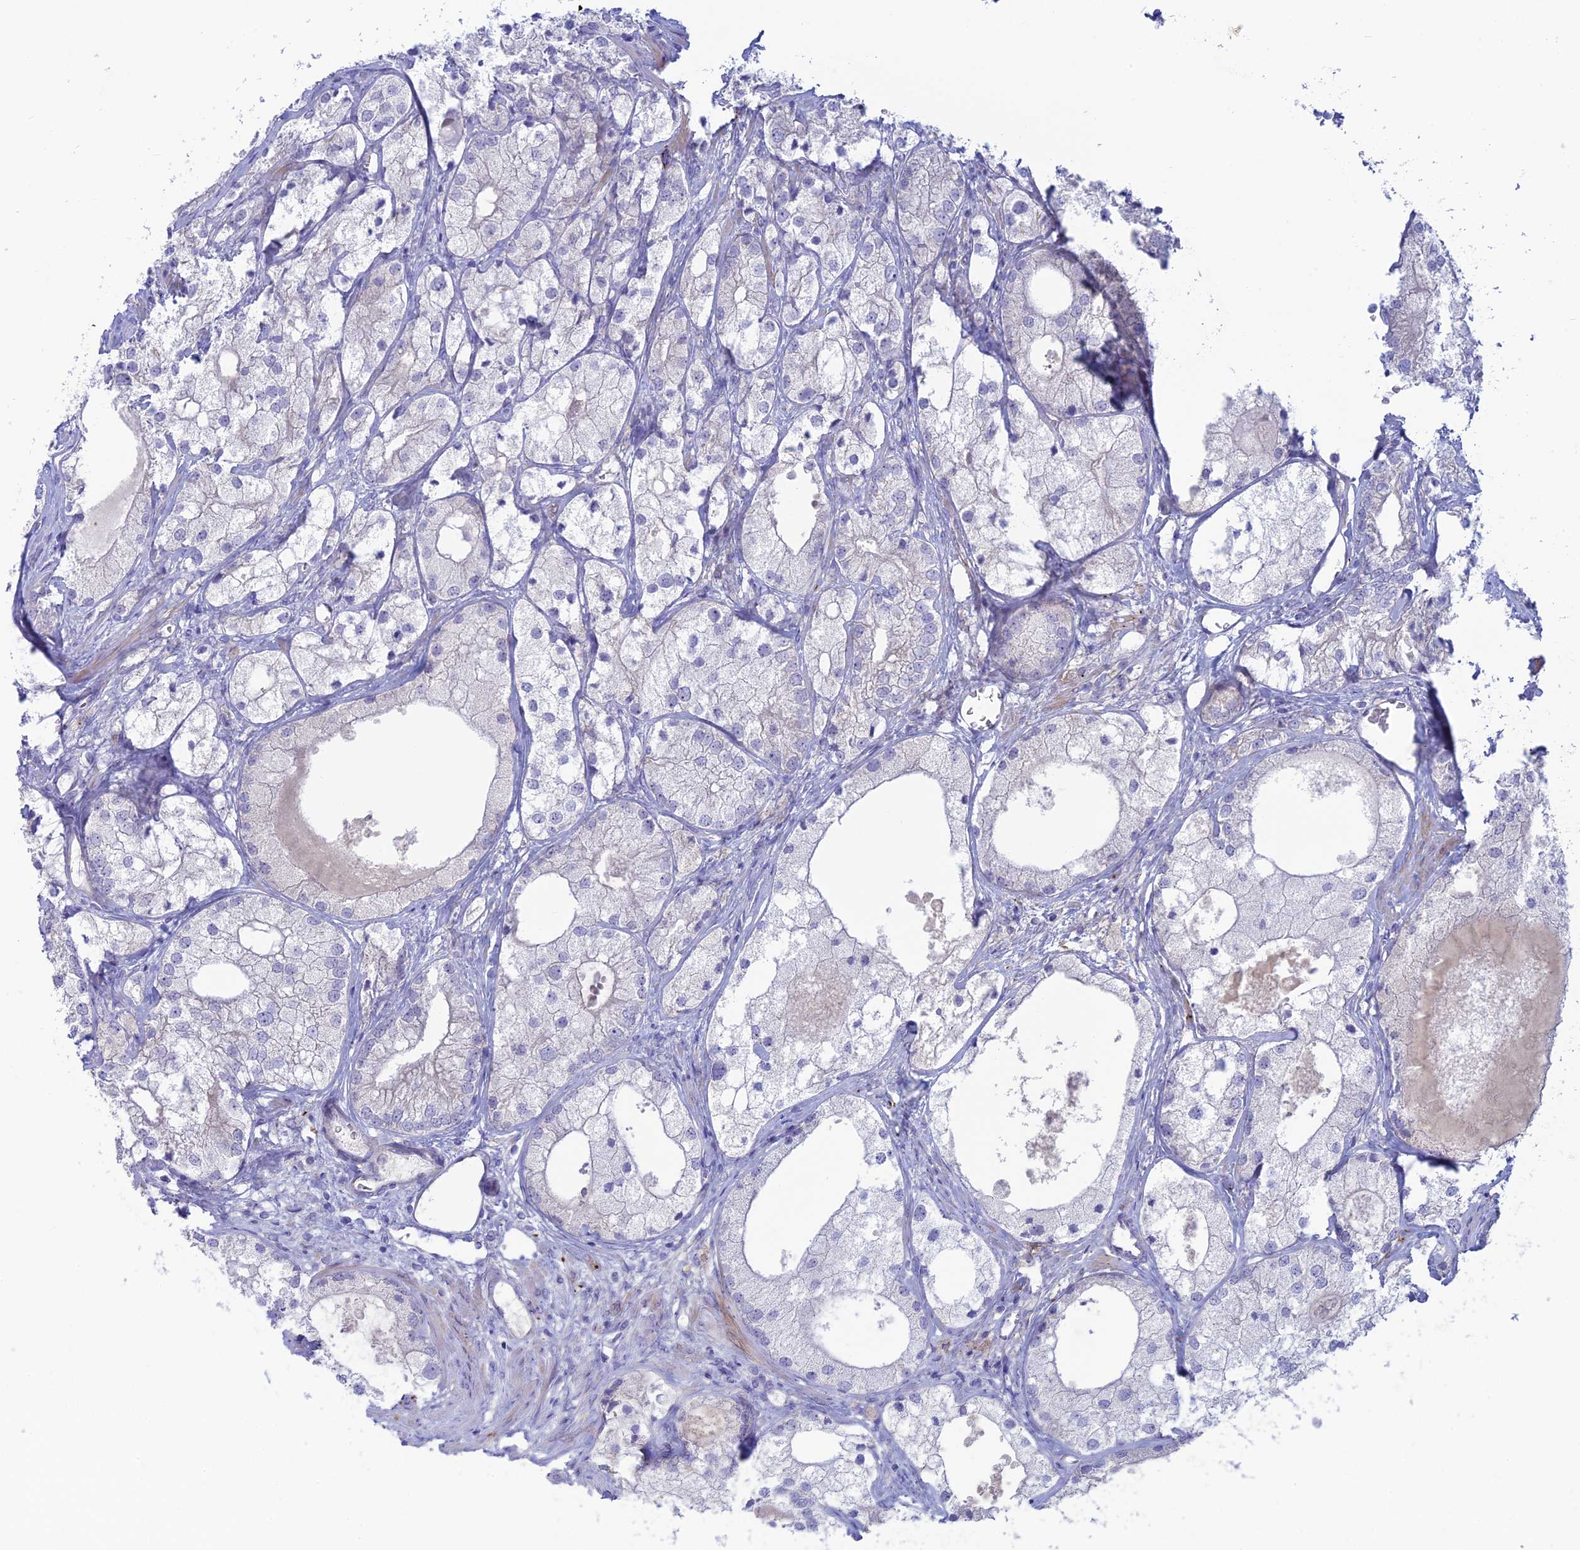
{"staining": {"intensity": "negative", "quantity": "none", "location": "none"}, "tissue": "prostate cancer", "cell_type": "Tumor cells", "image_type": "cancer", "snomed": [{"axis": "morphology", "description": "Adenocarcinoma, Low grade"}, {"axis": "topography", "description": "Prostate"}], "caption": "Prostate low-grade adenocarcinoma stained for a protein using immunohistochemistry (IHC) demonstrates no staining tumor cells.", "gene": "XPO7", "patient": {"sex": "male", "age": 69}}